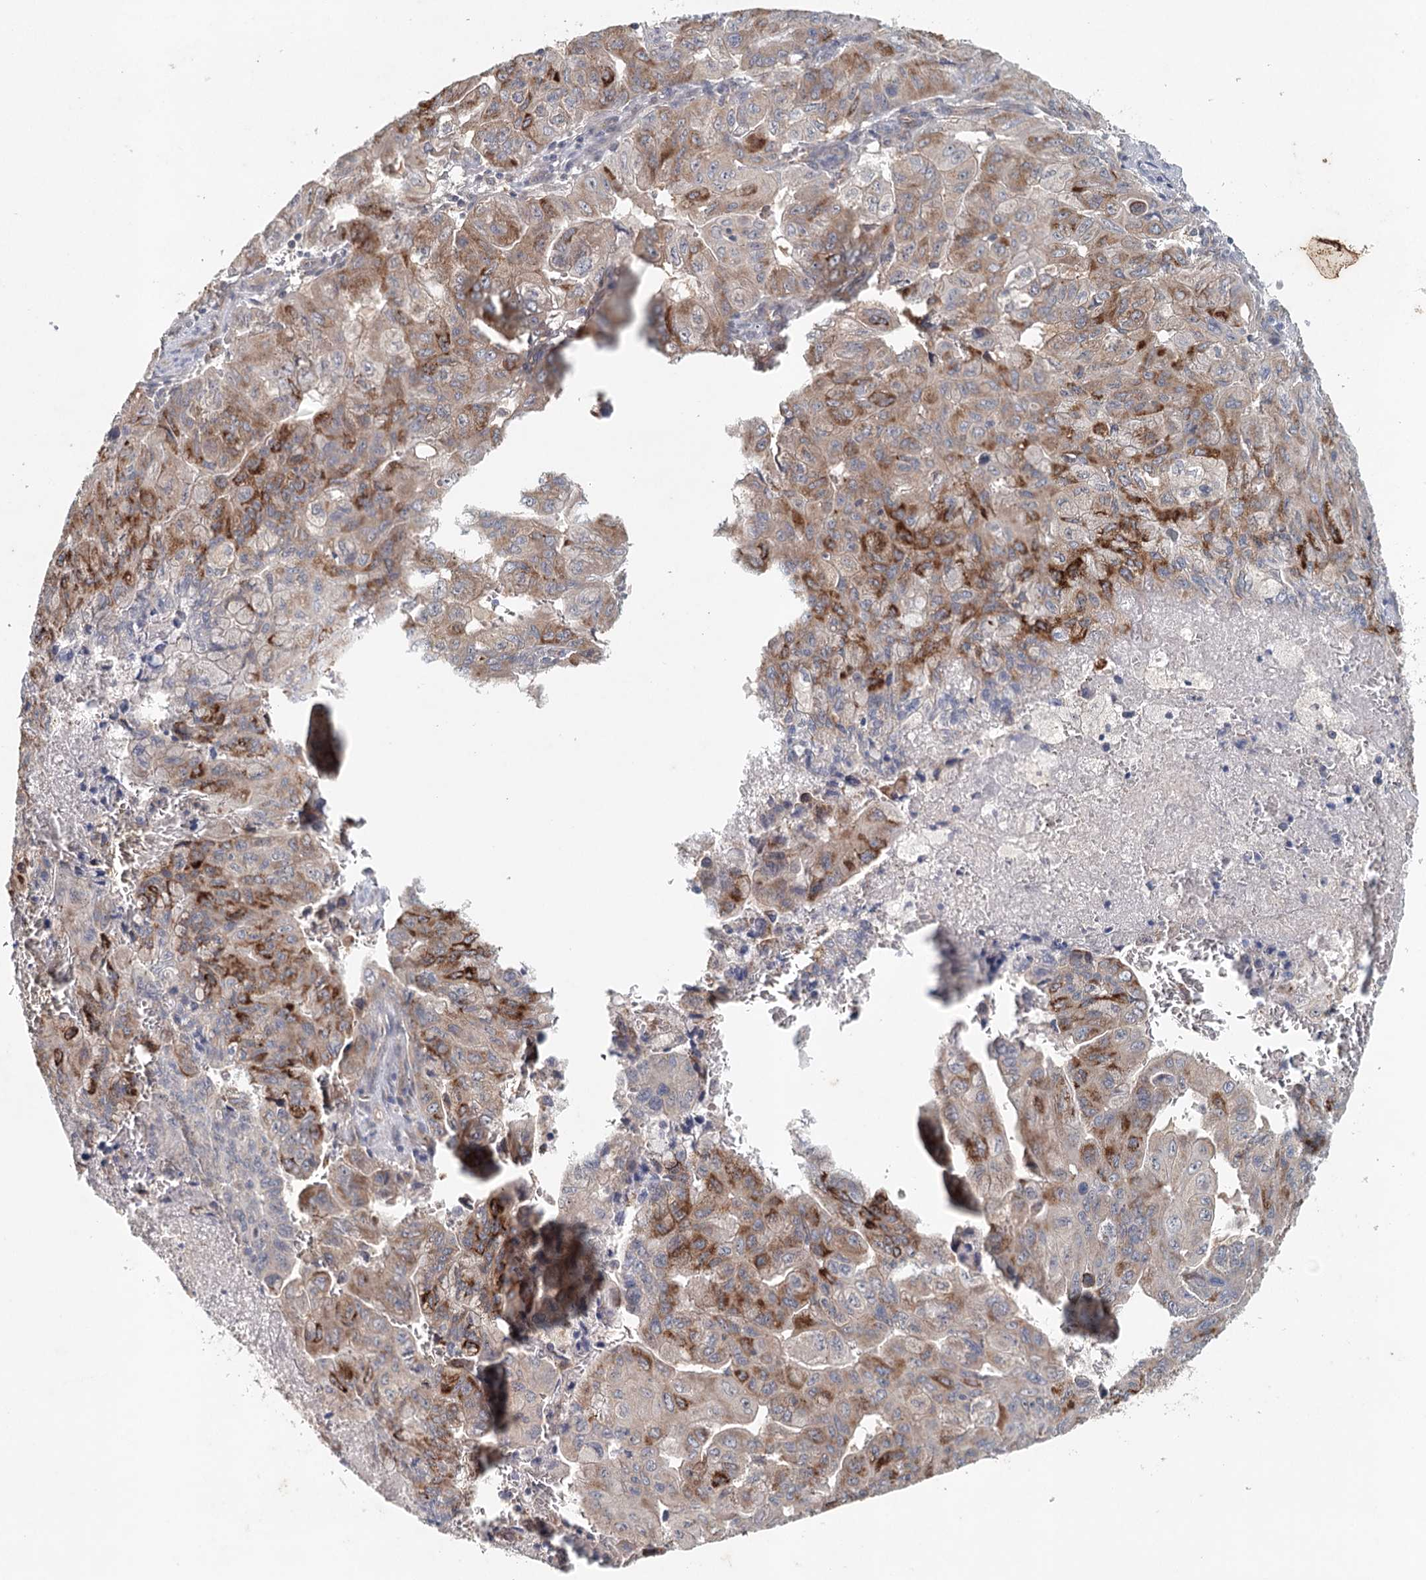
{"staining": {"intensity": "moderate", "quantity": ">75%", "location": "cytoplasmic/membranous"}, "tissue": "pancreatic cancer", "cell_type": "Tumor cells", "image_type": "cancer", "snomed": [{"axis": "morphology", "description": "Adenocarcinoma, NOS"}, {"axis": "topography", "description": "Pancreas"}], "caption": "Tumor cells display medium levels of moderate cytoplasmic/membranous staining in about >75% of cells in pancreatic cancer.", "gene": "SYNPO", "patient": {"sex": "male", "age": 51}}